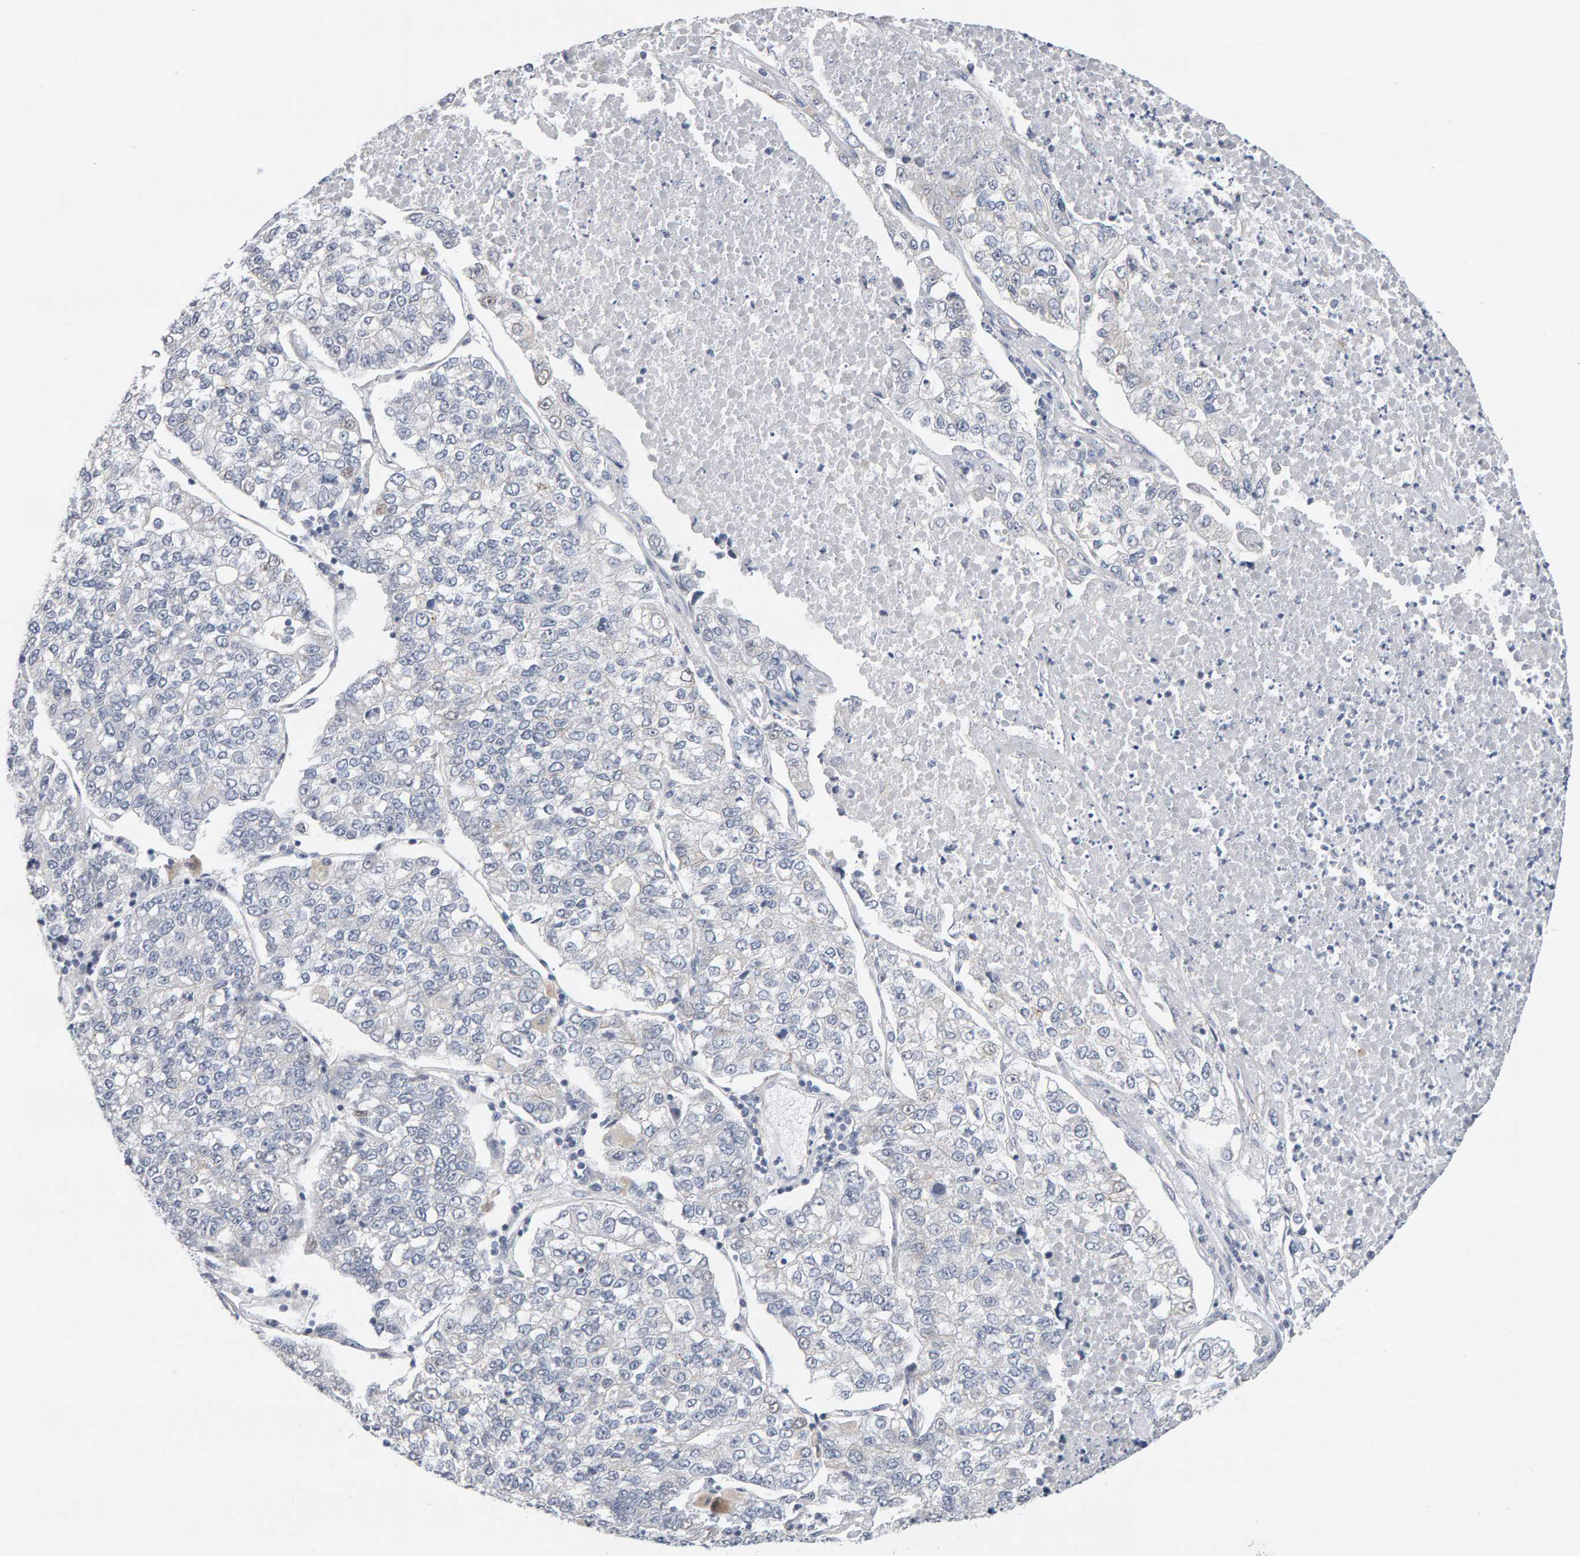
{"staining": {"intensity": "negative", "quantity": "none", "location": "none"}, "tissue": "lung cancer", "cell_type": "Tumor cells", "image_type": "cancer", "snomed": [{"axis": "morphology", "description": "Adenocarcinoma, NOS"}, {"axis": "topography", "description": "Lung"}], "caption": "This photomicrograph is of lung adenocarcinoma stained with immunohistochemistry (IHC) to label a protein in brown with the nuclei are counter-stained blue. There is no staining in tumor cells.", "gene": "HNF4A", "patient": {"sex": "male", "age": 49}}